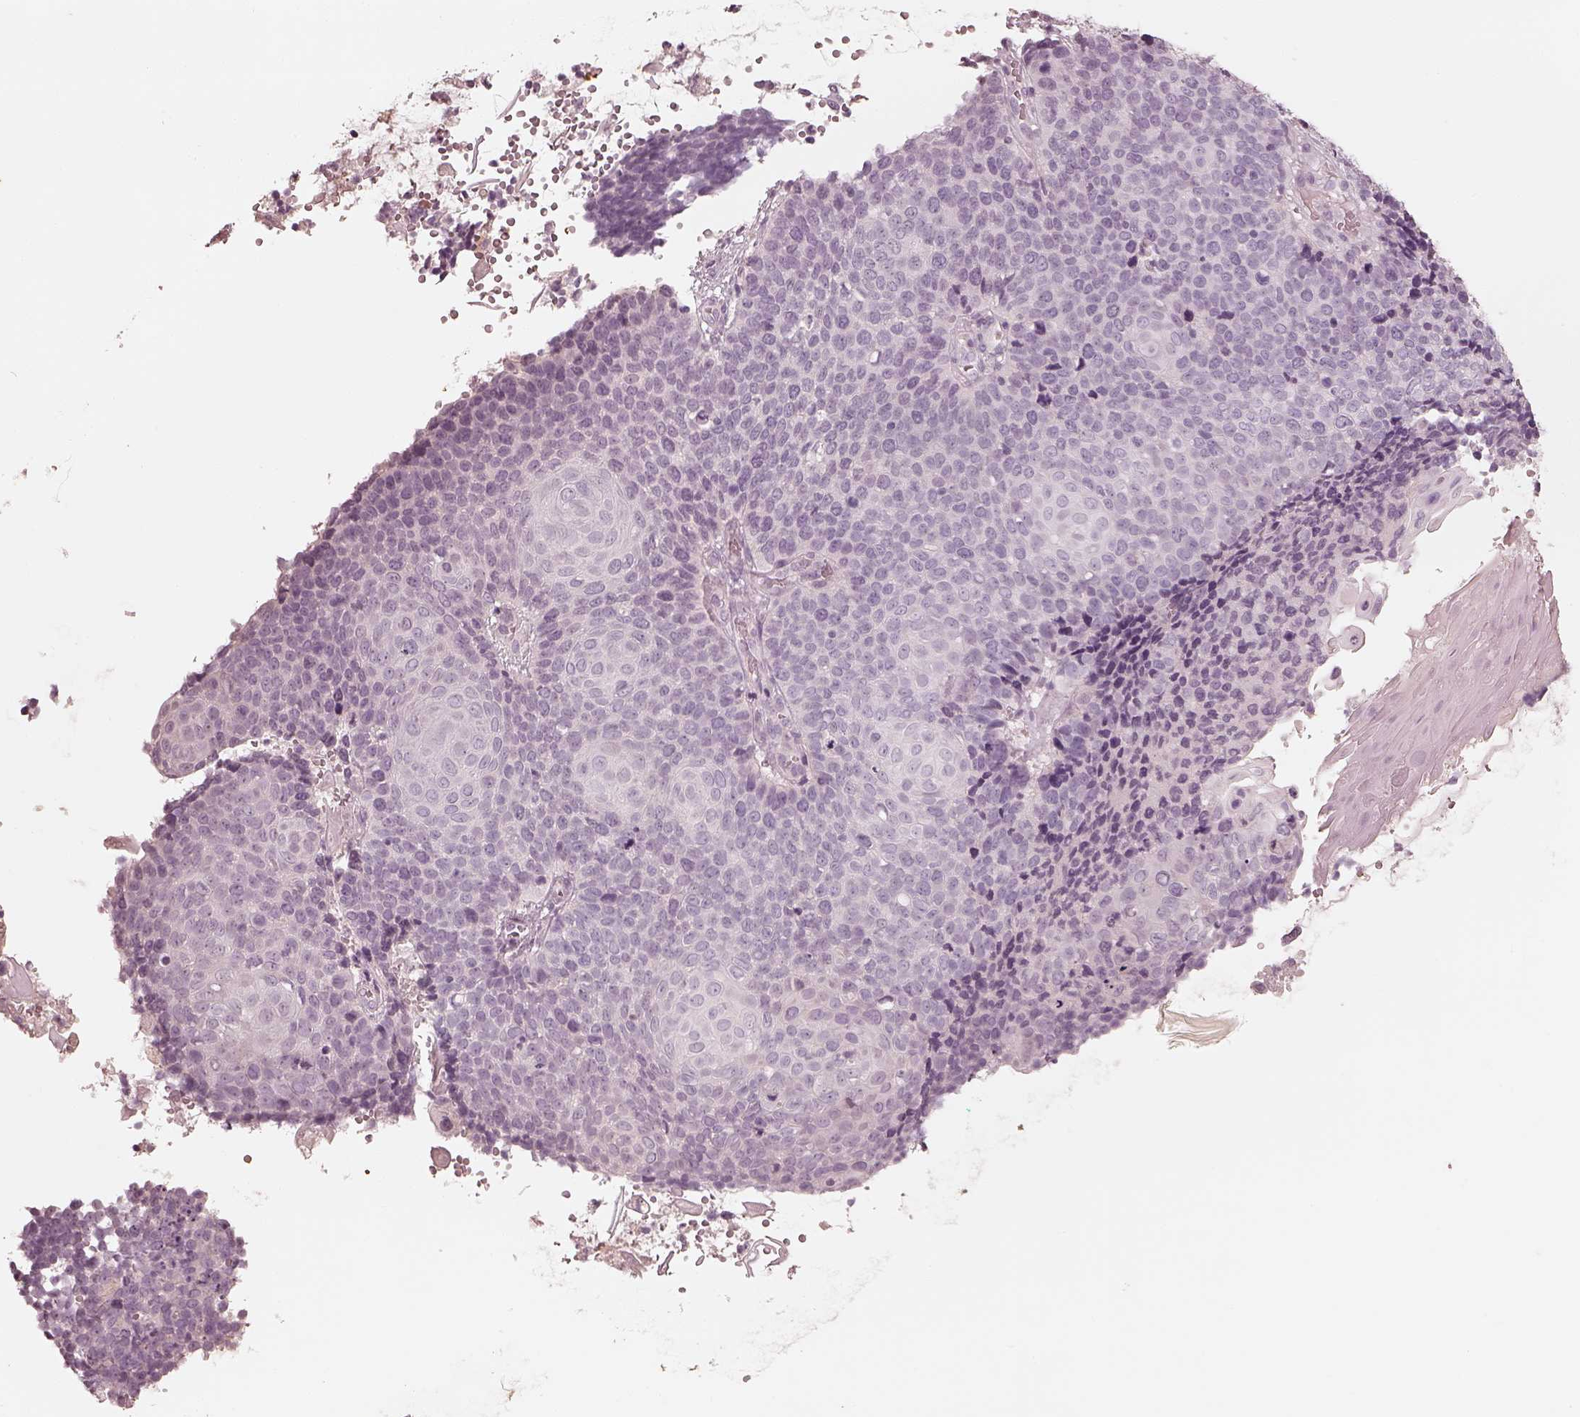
{"staining": {"intensity": "negative", "quantity": "none", "location": "none"}, "tissue": "cervical cancer", "cell_type": "Tumor cells", "image_type": "cancer", "snomed": [{"axis": "morphology", "description": "Squamous cell carcinoma, NOS"}, {"axis": "topography", "description": "Cervix"}], "caption": "Tumor cells show no significant protein staining in squamous cell carcinoma (cervical).", "gene": "ADRB3", "patient": {"sex": "female", "age": 39}}